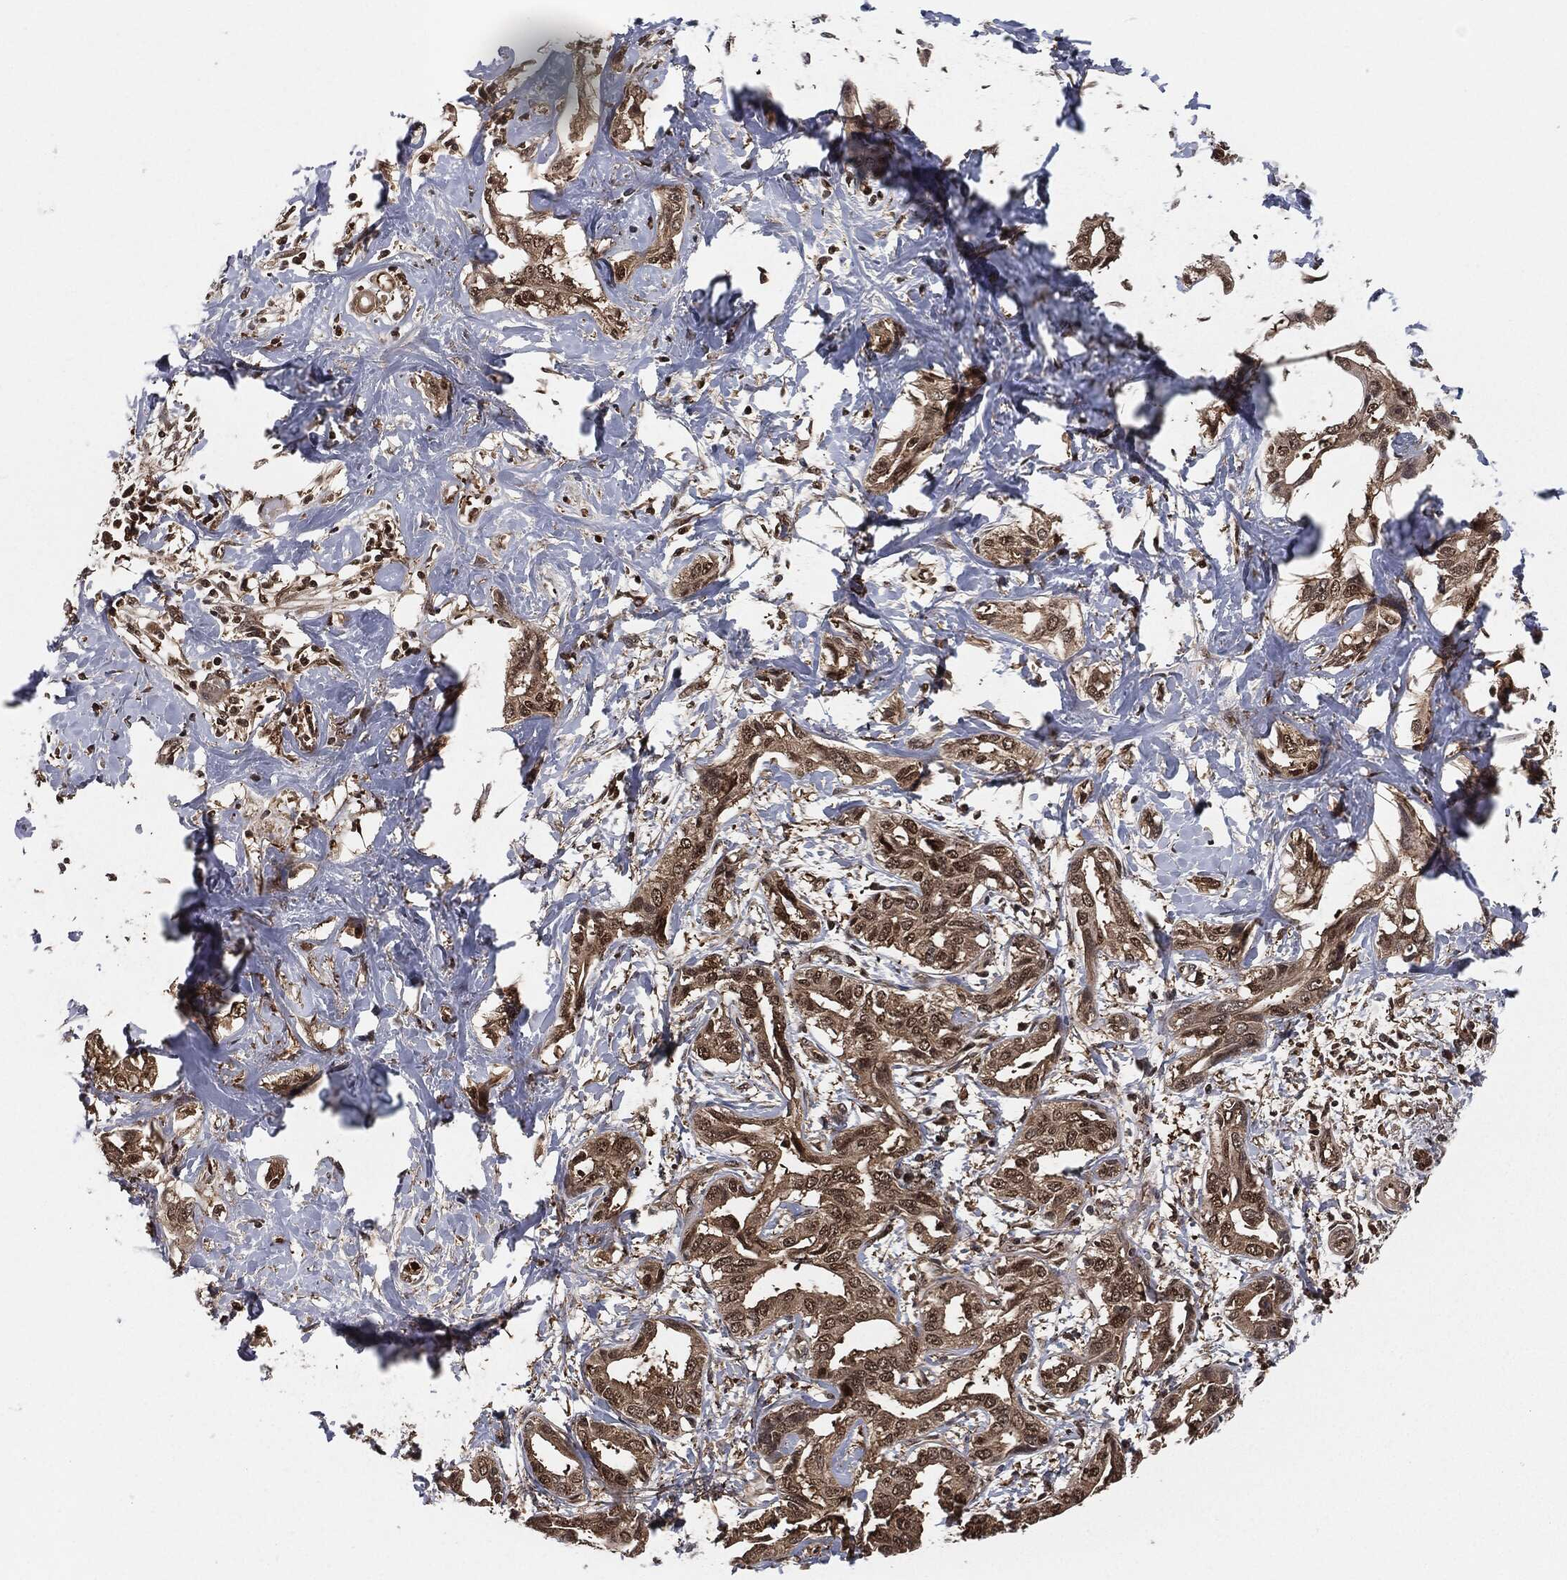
{"staining": {"intensity": "moderate", "quantity": ">75%", "location": "cytoplasmic/membranous,nuclear"}, "tissue": "liver cancer", "cell_type": "Tumor cells", "image_type": "cancer", "snomed": [{"axis": "morphology", "description": "Cholangiocarcinoma"}, {"axis": "topography", "description": "Liver"}], "caption": "Cholangiocarcinoma (liver) stained with a brown dye displays moderate cytoplasmic/membranous and nuclear positive expression in about >75% of tumor cells.", "gene": "CAPRIN2", "patient": {"sex": "male", "age": 59}}